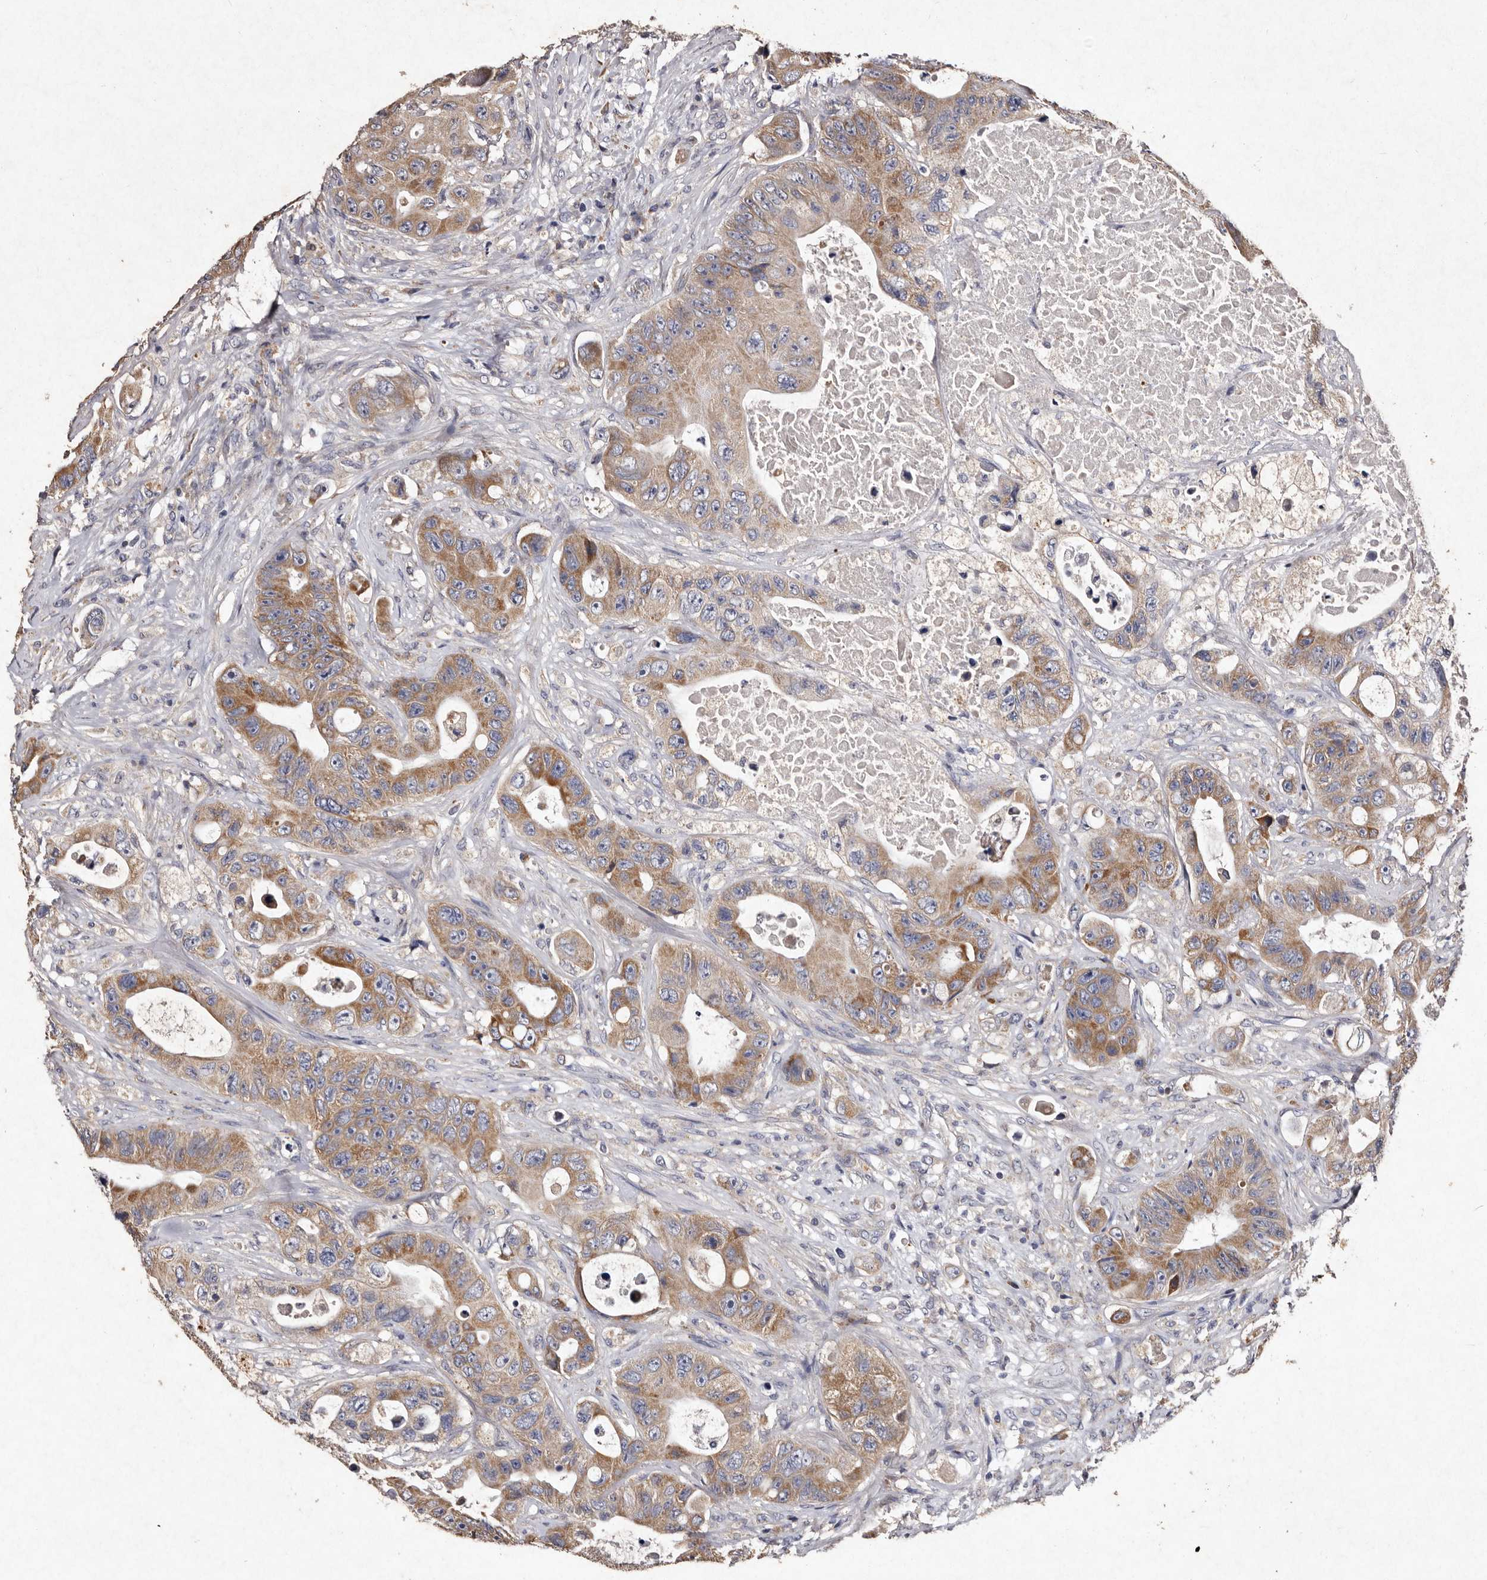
{"staining": {"intensity": "moderate", "quantity": ">75%", "location": "cytoplasmic/membranous"}, "tissue": "colorectal cancer", "cell_type": "Tumor cells", "image_type": "cancer", "snomed": [{"axis": "morphology", "description": "Adenocarcinoma, NOS"}, {"axis": "topography", "description": "Colon"}], "caption": "Tumor cells demonstrate medium levels of moderate cytoplasmic/membranous expression in approximately >75% of cells in colorectal cancer (adenocarcinoma). Nuclei are stained in blue.", "gene": "TFB1M", "patient": {"sex": "female", "age": 46}}